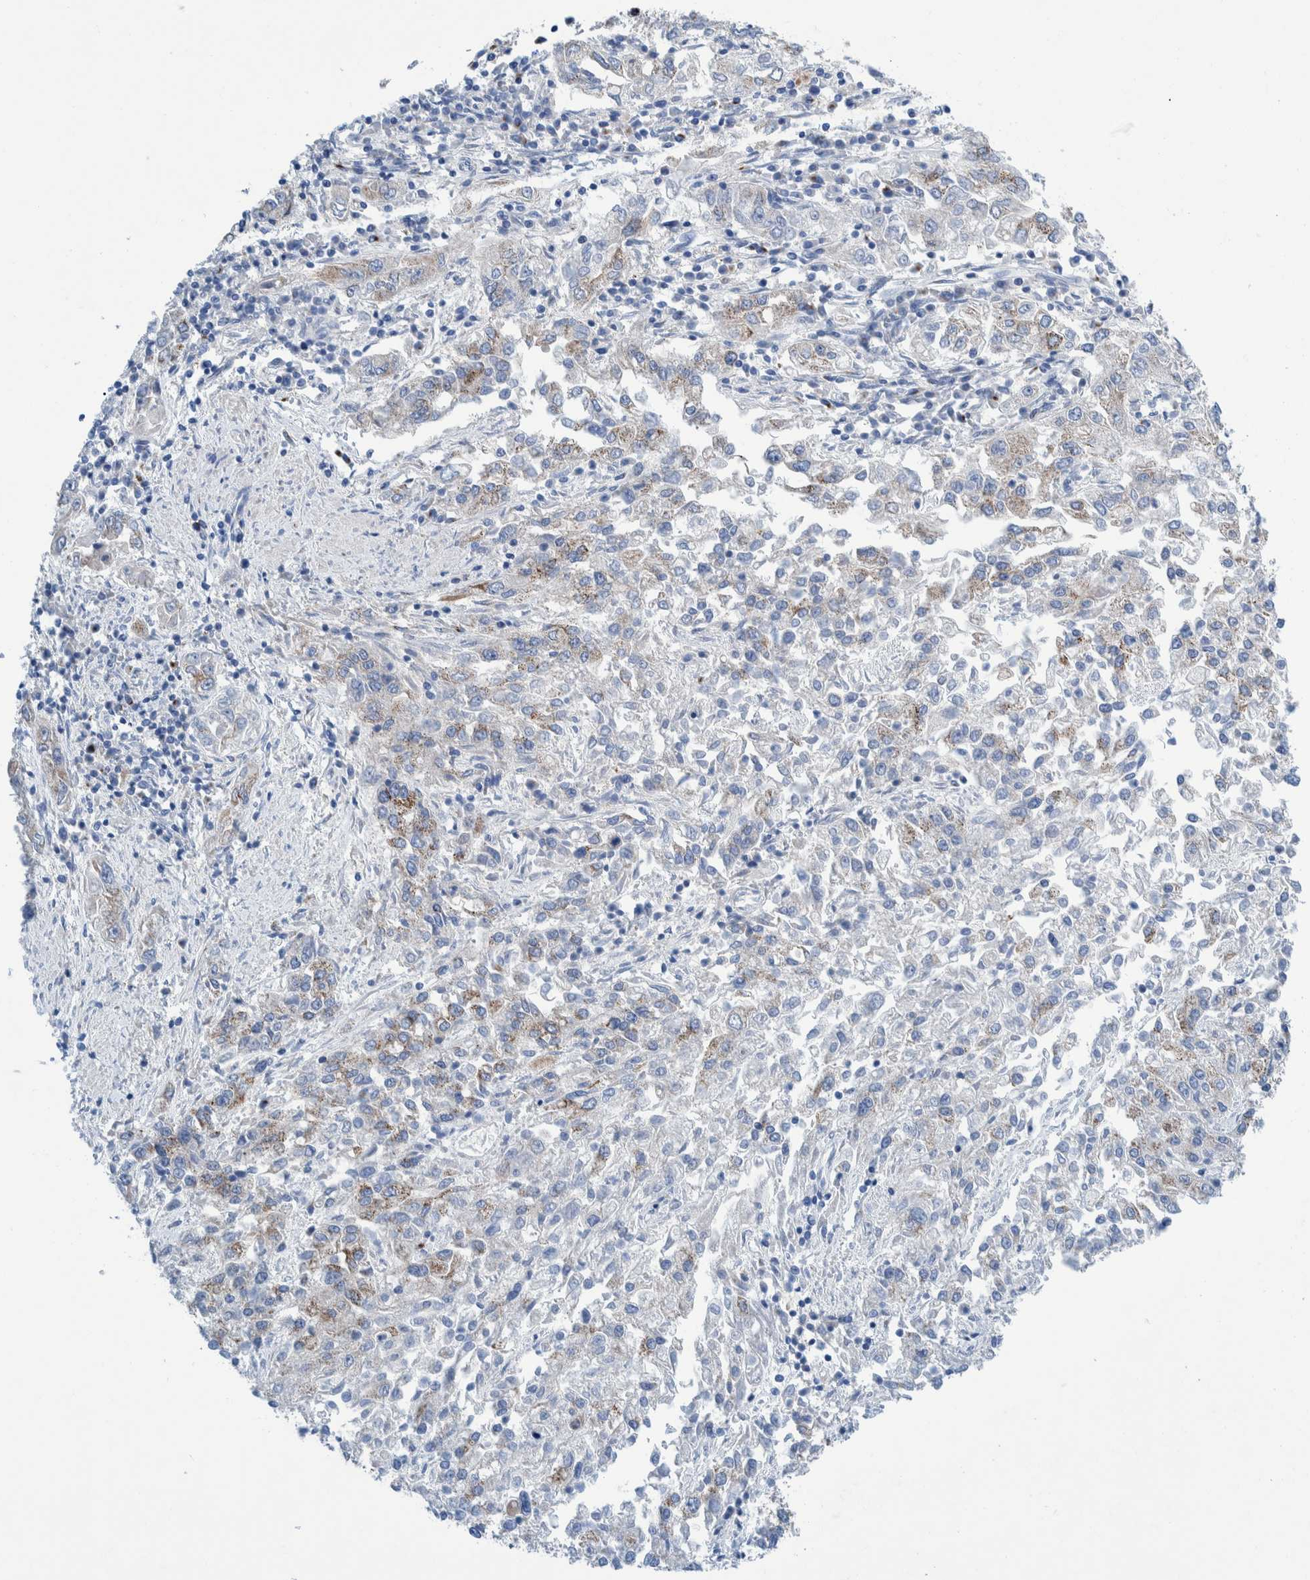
{"staining": {"intensity": "weak", "quantity": "25%-75%", "location": "cytoplasmic/membranous"}, "tissue": "endometrial cancer", "cell_type": "Tumor cells", "image_type": "cancer", "snomed": [{"axis": "morphology", "description": "Adenocarcinoma, NOS"}, {"axis": "topography", "description": "Endometrium"}], "caption": "Immunohistochemical staining of endometrial cancer (adenocarcinoma) displays low levels of weak cytoplasmic/membranous protein positivity in about 25%-75% of tumor cells.", "gene": "TRIM58", "patient": {"sex": "female", "age": 49}}